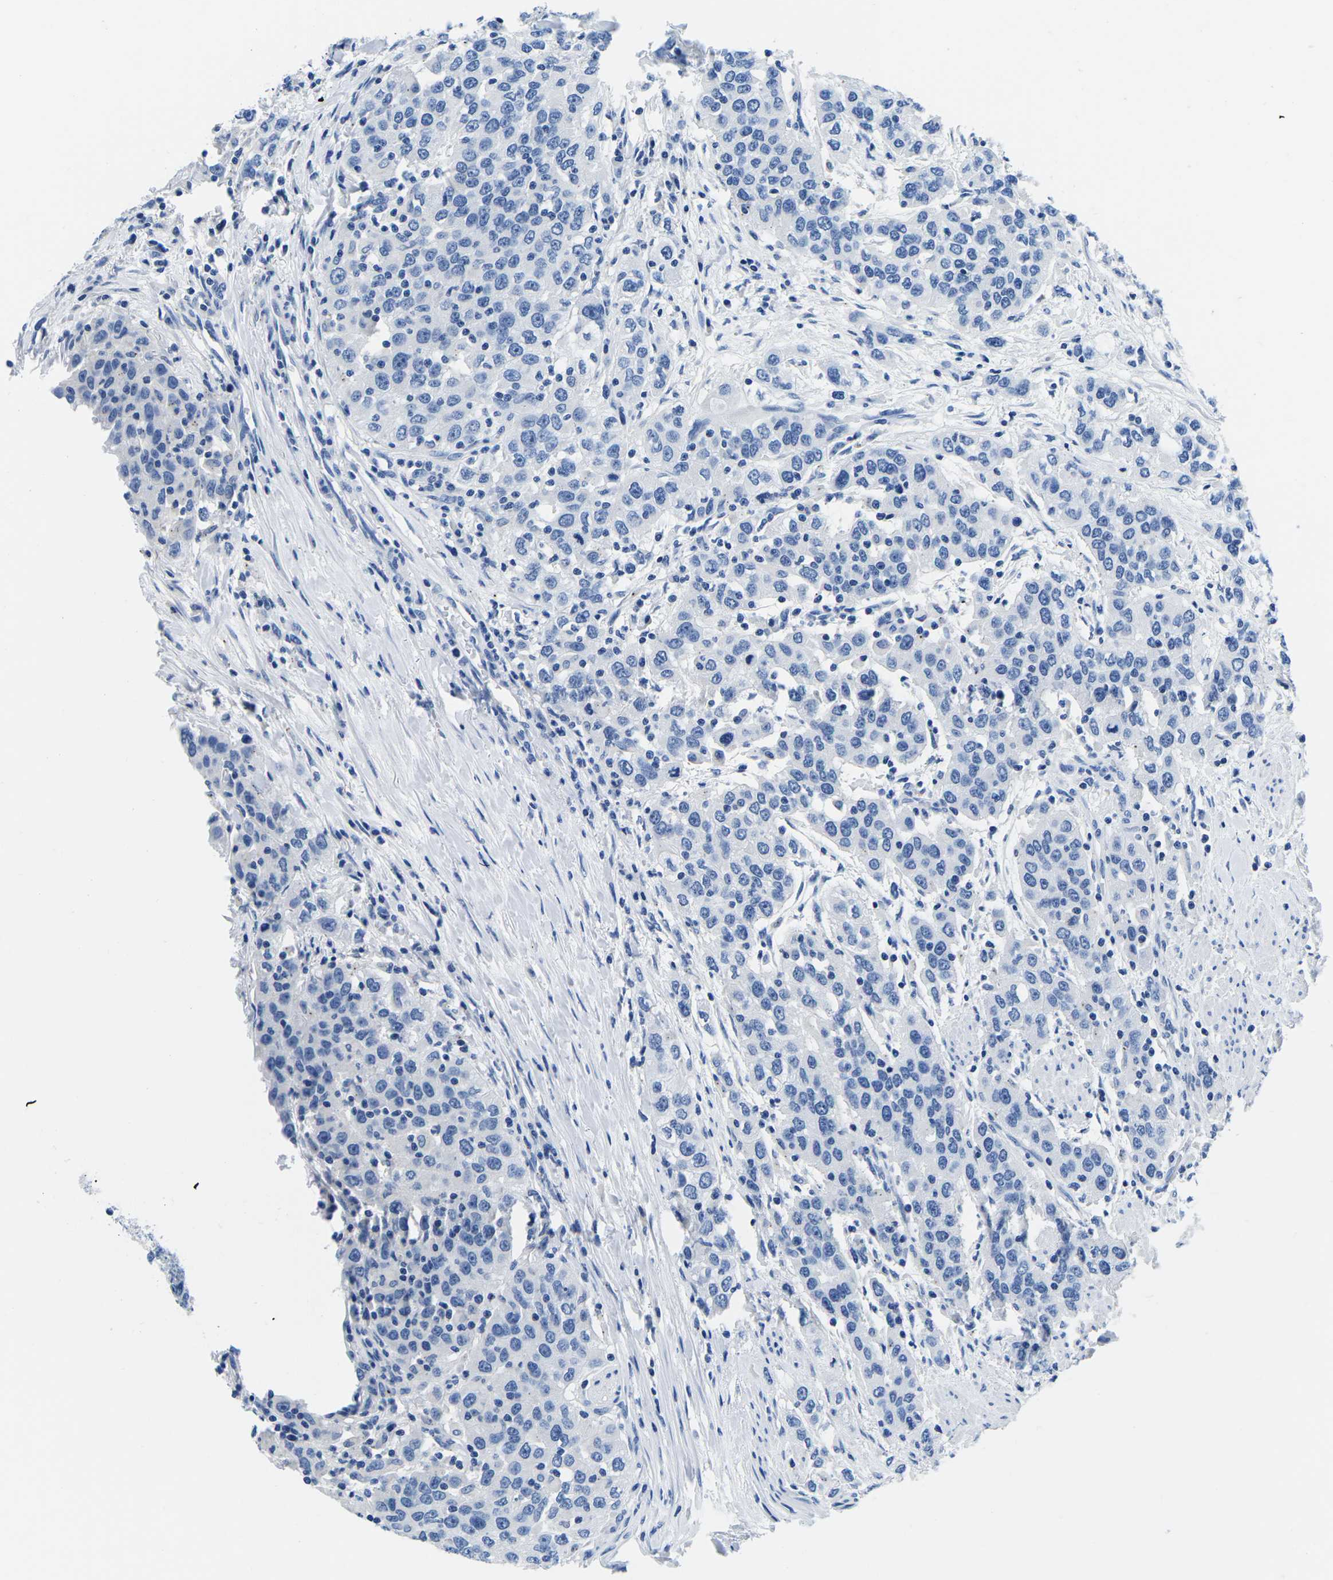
{"staining": {"intensity": "negative", "quantity": "none", "location": "none"}, "tissue": "urothelial cancer", "cell_type": "Tumor cells", "image_type": "cancer", "snomed": [{"axis": "morphology", "description": "Urothelial carcinoma, High grade"}, {"axis": "topography", "description": "Urinary bladder"}], "caption": "The immunohistochemistry histopathology image has no significant expression in tumor cells of urothelial cancer tissue.", "gene": "CYP1A2", "patient": {"sex": "female", "age": 80}}